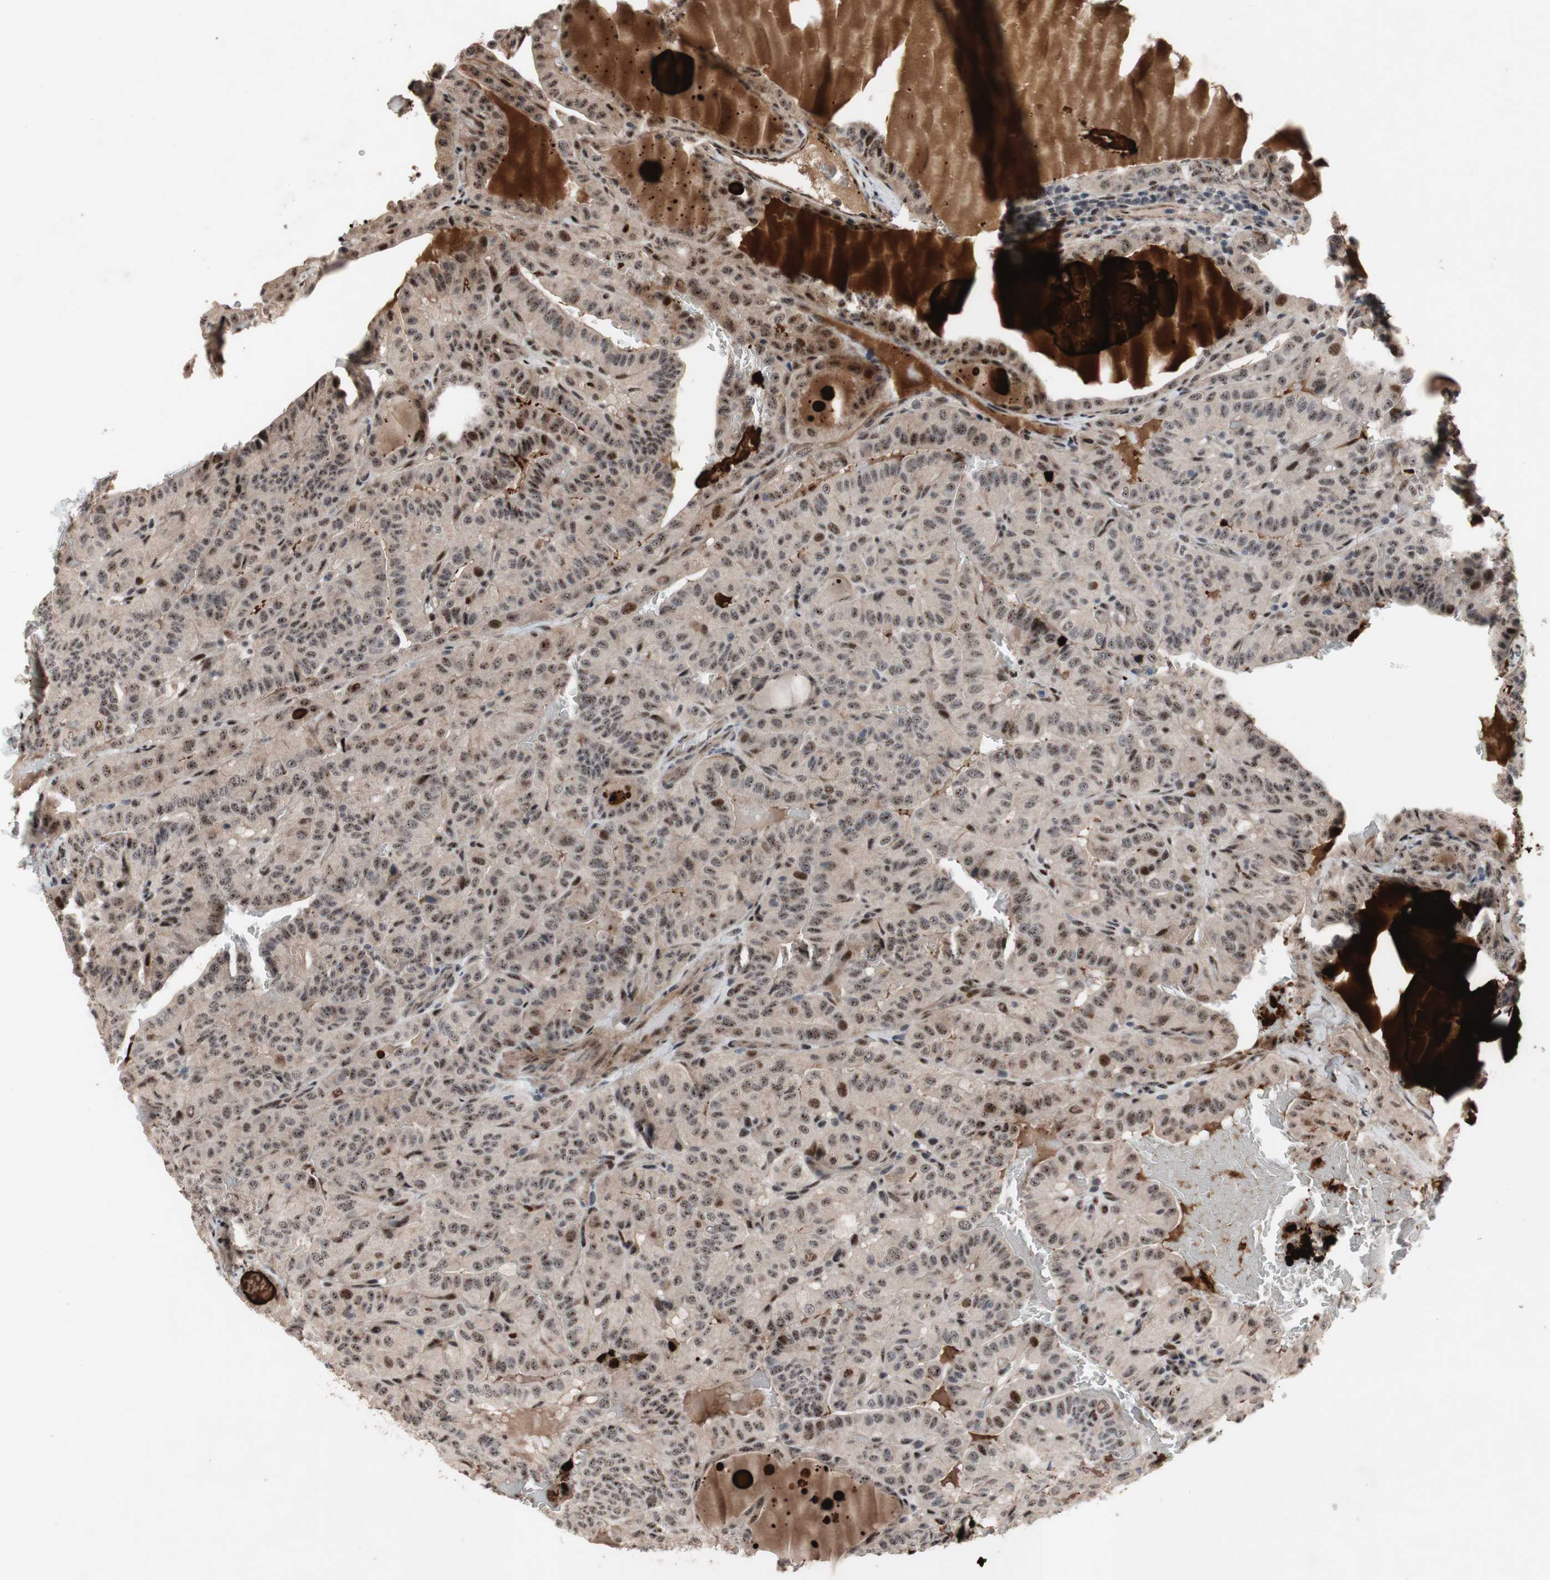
{"staining": {"intensity": "moderate", "quantity": ">75%", "location": "nuclear"}, "tissue": "thyroid cancer", "cell_type": "Tumor cells", "image_type": "cancer", "snomed": [{"axis": "morphology", "description": "Papillary adenocarcinoma, NOS"}, {"axis": "topography", "description": "Thyroid gland"}], "caption": "Thyroid cancer (papillary adenocarcinoma) stained with immunohistochemistry exhibits moderate nuclear staining in approximately >75% of tumor cells.", "gene": "SOX7", "patient": {"sex": "male", "age": 77}}